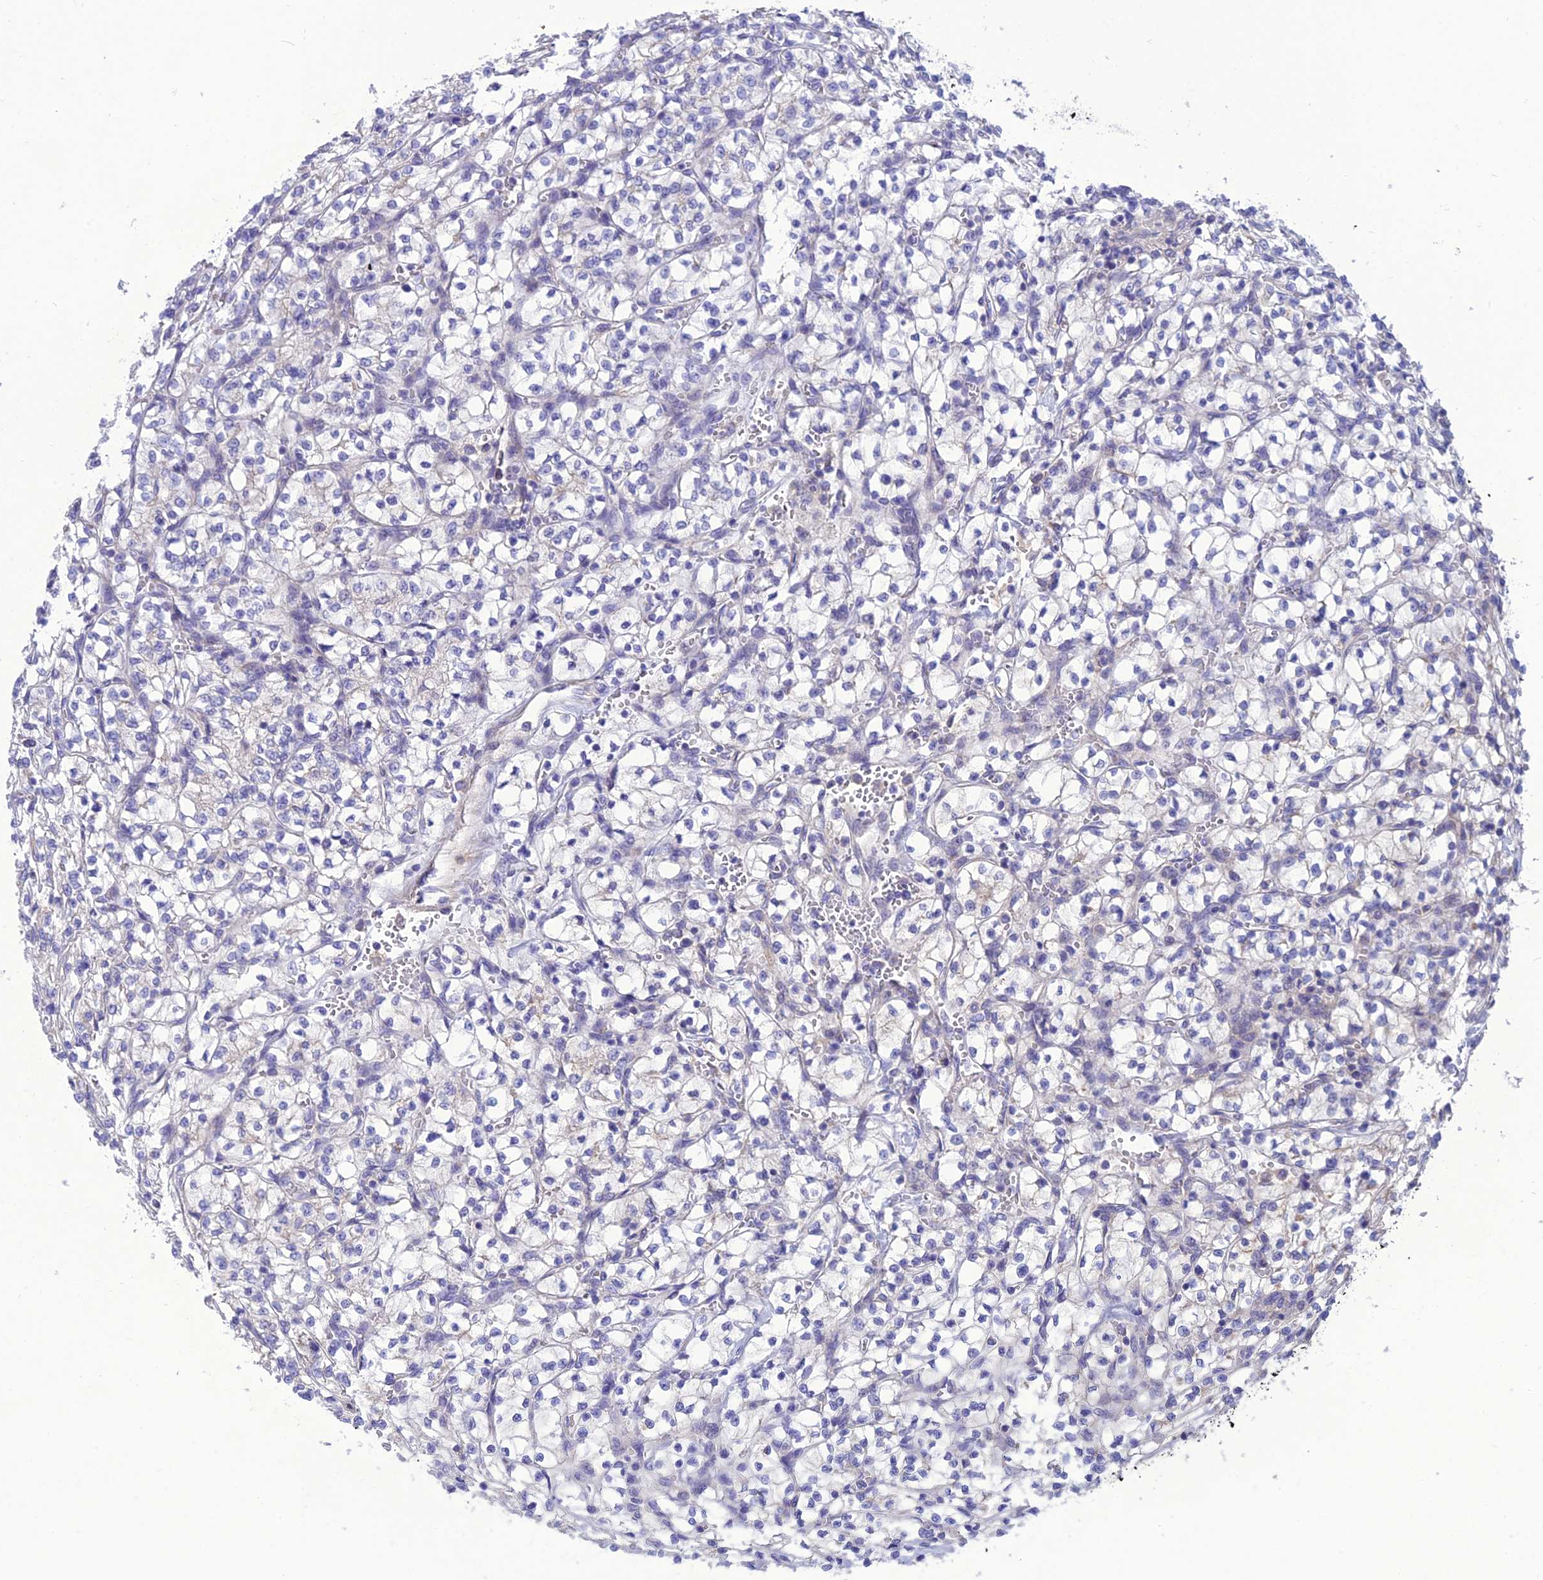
{"staining": {"intensity": "negative", "quantity": "none", "location": "none"}, "tissue": "renal cancer", "cell_type": "Tumor cells", "image_type": "cancer", "snomed": [{"axis": "morphology", "description": "Adenocarcinoma, NOS"}, {"axis": "topography", "description": "Kidney"}], "caption": "Human renal cancer (adenocarcinoma) stained for a protein using immunohistochemistry (IHC) demonstrates no staining in tumor cells.", "gene": "TEKT3", "patient": {"sex": "female", "age": 64}}